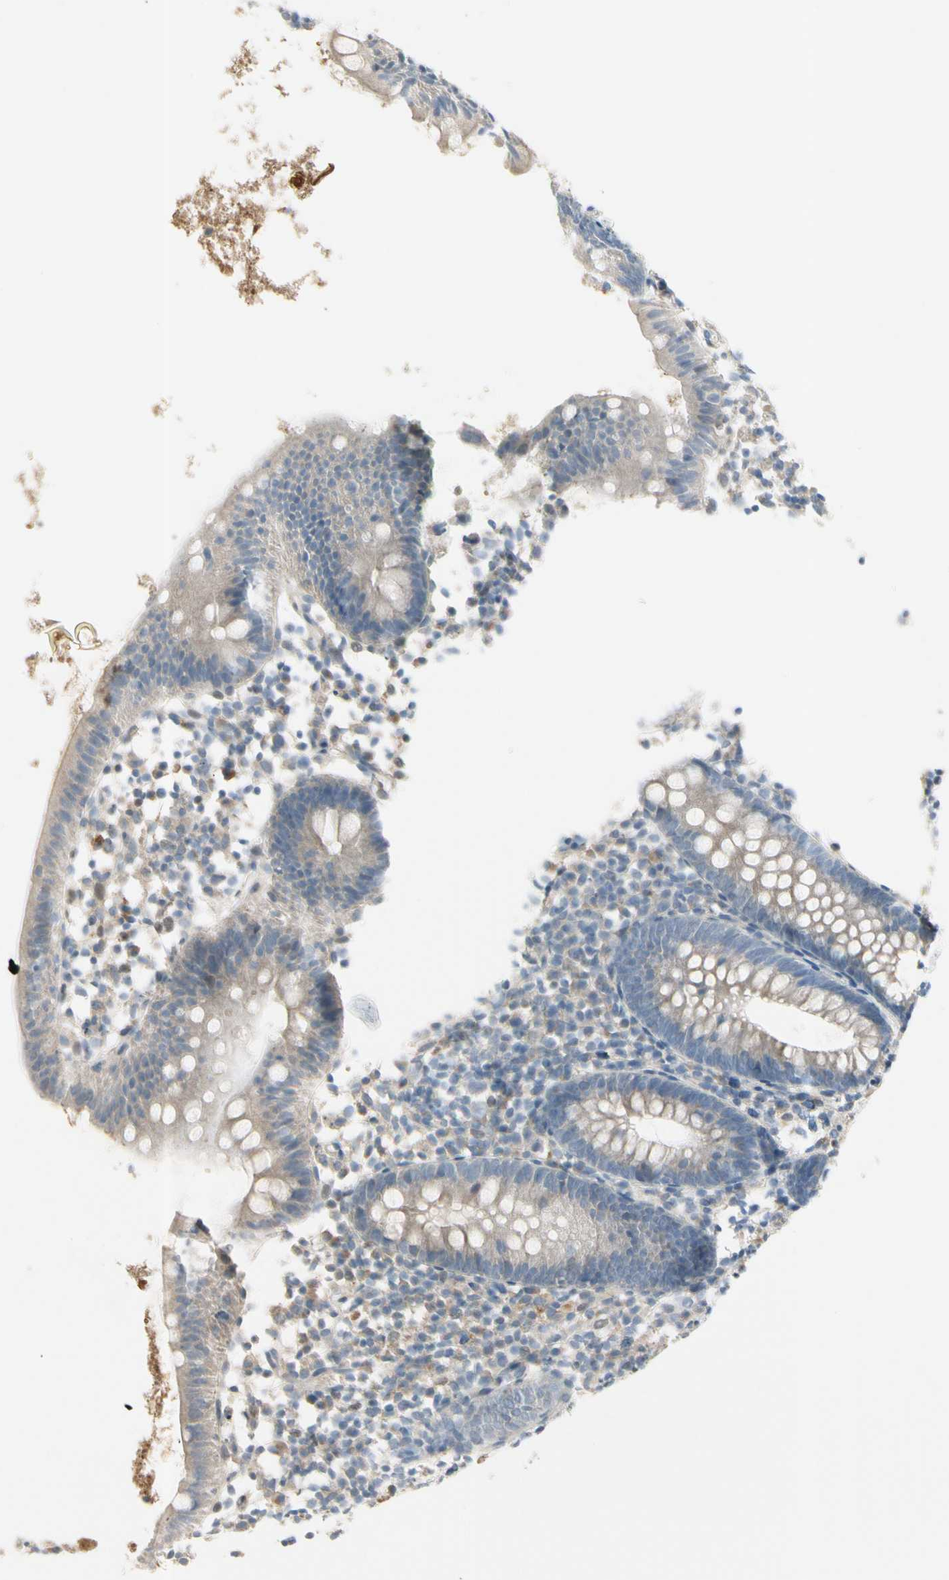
{"staining": {"intensity": "moderate", "quantity": ">75%", "location": "cytoplasmic/membranous"}, "tissue": "appendix", "cell_type": "Glandular cells", "image_type": "normal", "snomed": [{"axis": "morphology", "description": "Normal tissue, NOS"}, {"axis": "topography", "description": "Appendix"}], "caption": "The photomicrograph reveals immunohistochemical staining of normal appendix. There is moderate cytoplasmic/membranous staining is appreciated in approximately >75% of glandular cells.", "gene": "CYP2E1", "patient": {"sex": "female", "age": 20}}